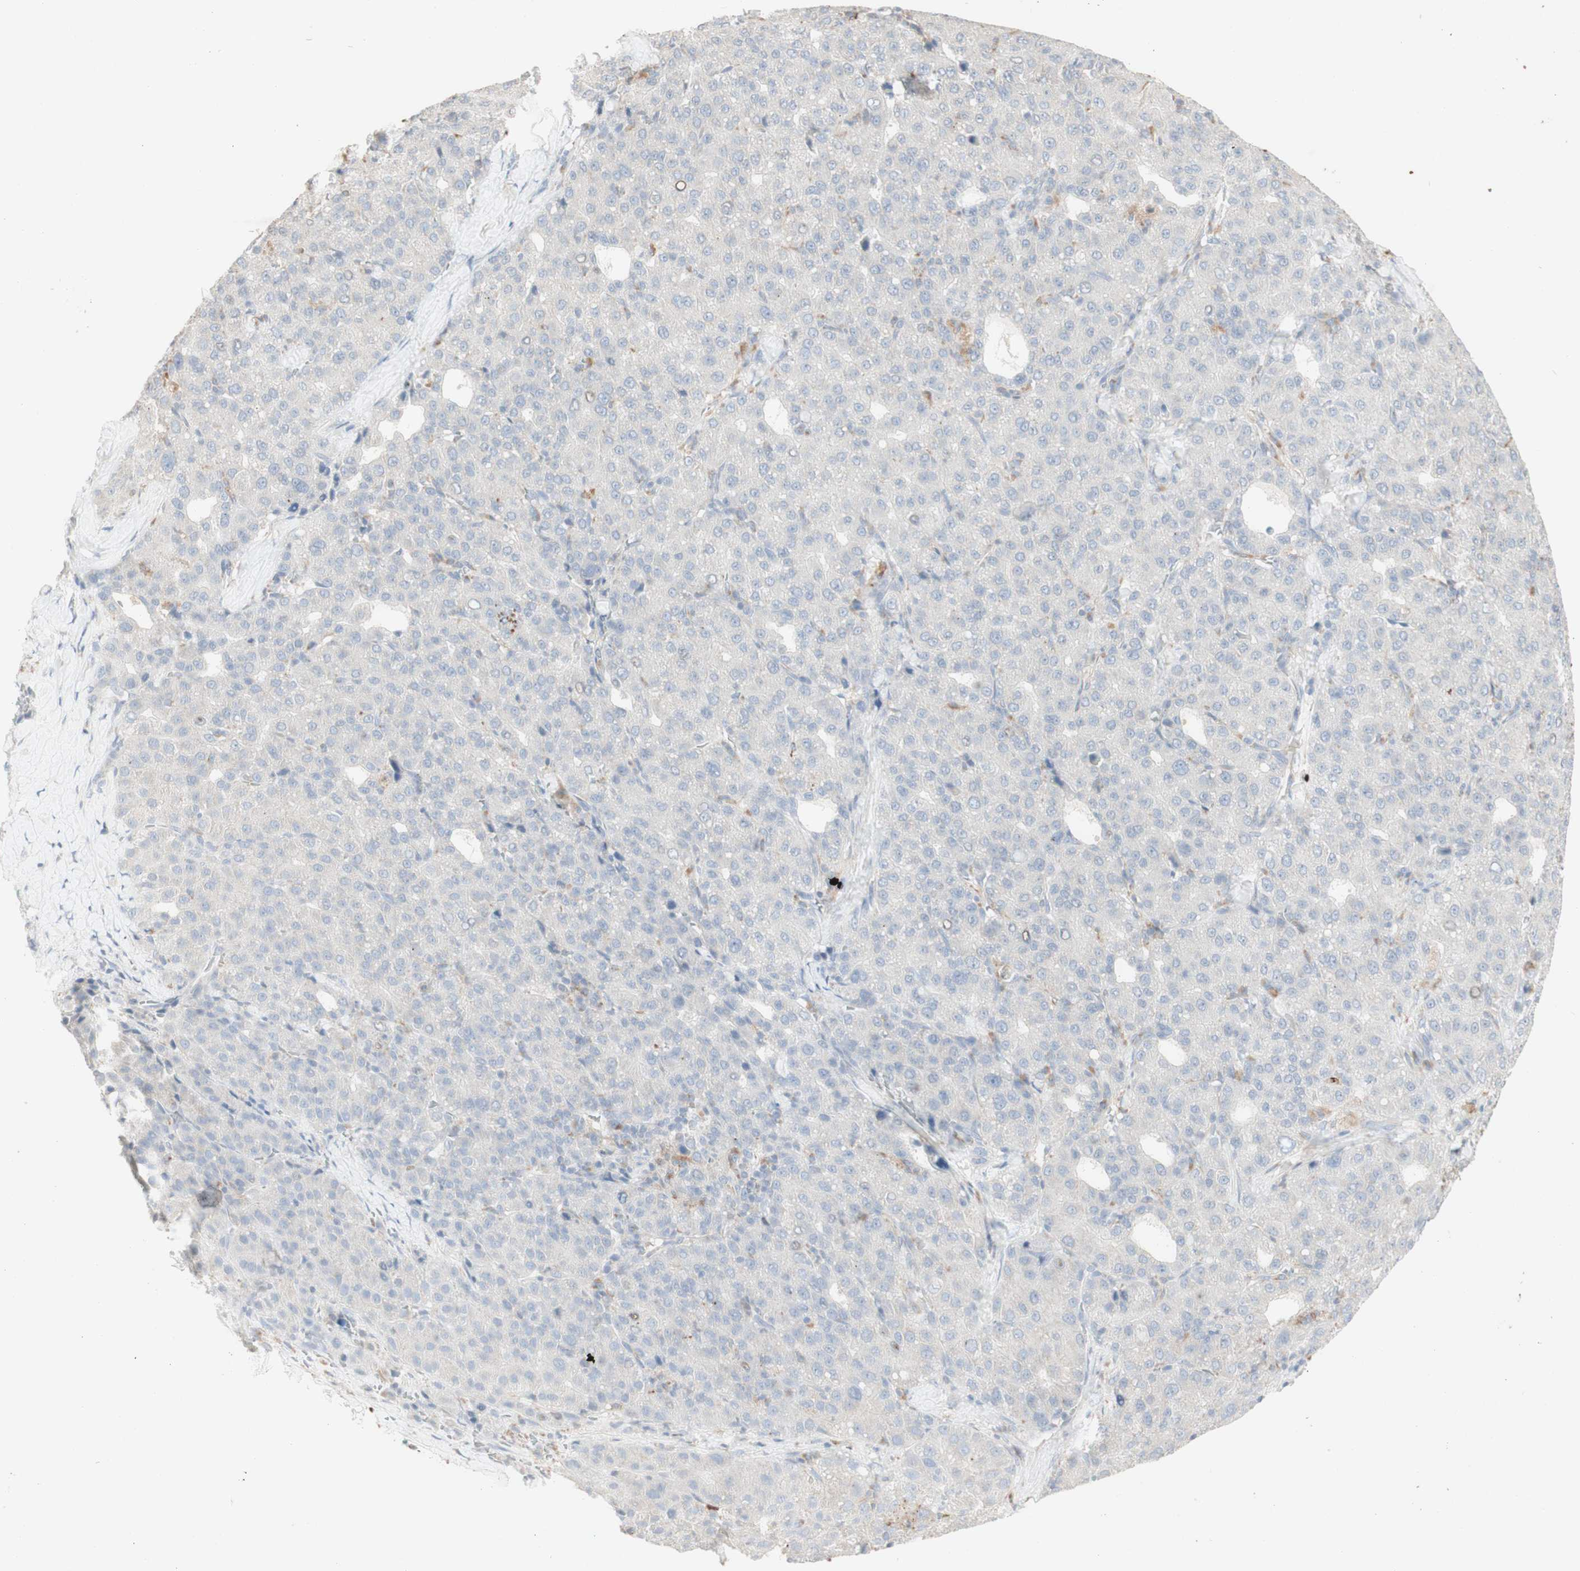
{"staining": {"intensity": "negative", "quantity": "none", "location": "none"}, "tissue": "liver cancer", "cell_type": "Tumor cells", "image_type": "cancer", "snomed": [{"axis": "morphology", "description": "Carcinoma, Hepatocellular, NOS"}, {"axis": "topography", "description": "Liver"}], "caption": "Histopathology image shows no significant protein staining in tumor cells of liver hepatocellular carcinoma.", "gene": "ATP6V1B1", "patient": {"sex": "male", "age": 65}}